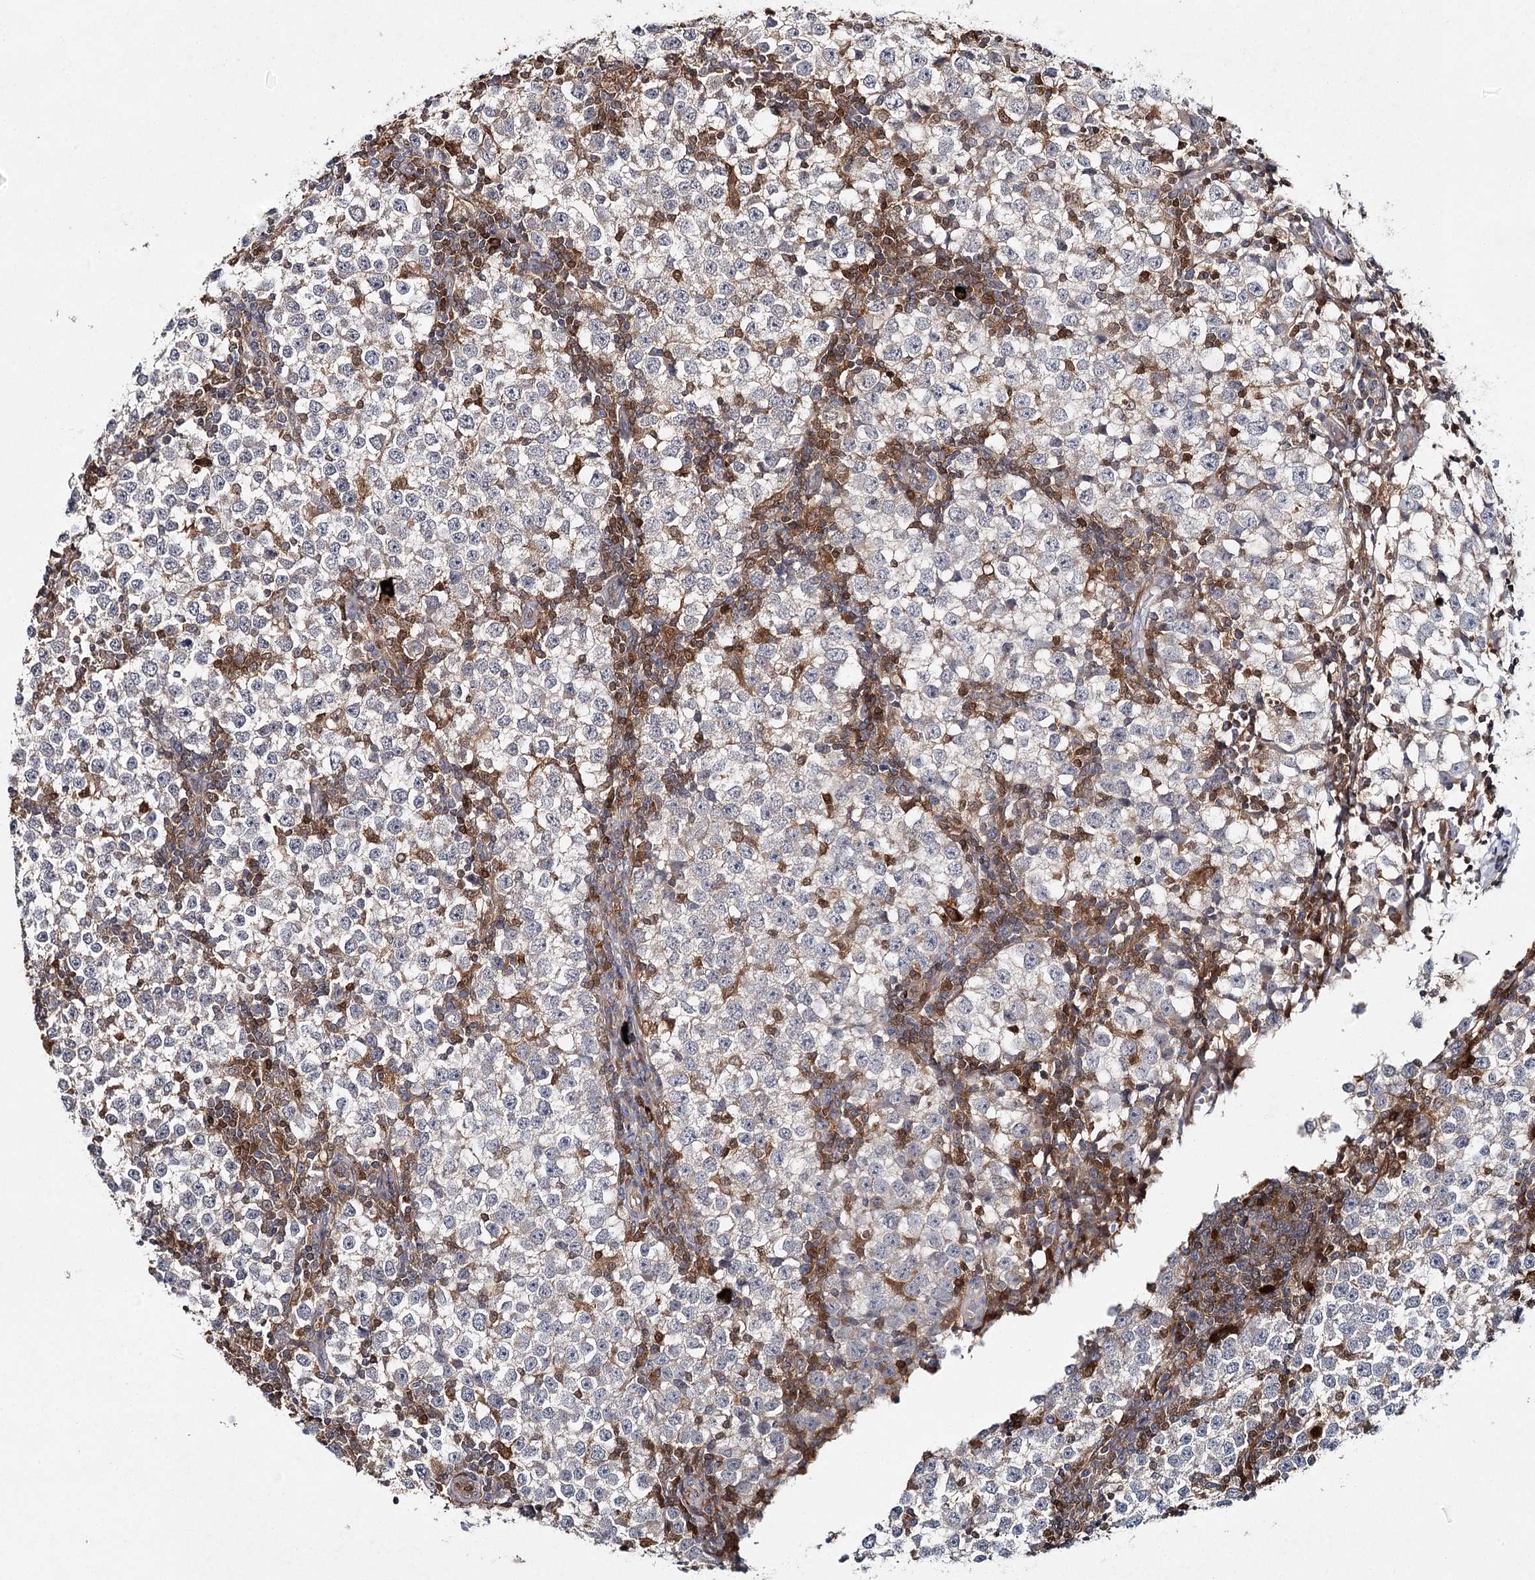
{"staining": {"intensity": "negative", "quantity": "none", "location": "none"}, "tissue": "testis cancer", "cell_type": "Tumor cells", "image_type": "cancer", "snomed": [{"axis": "morphology", "description": "Seminoma, NOS"}, {"axis": "topography", "description": "Testis"}], "caption": "IHC of testis seminoma reveals no expression in tumor cells.", "gene": "SLC41A2", "patient": {"sex": "male", "age": 65}}